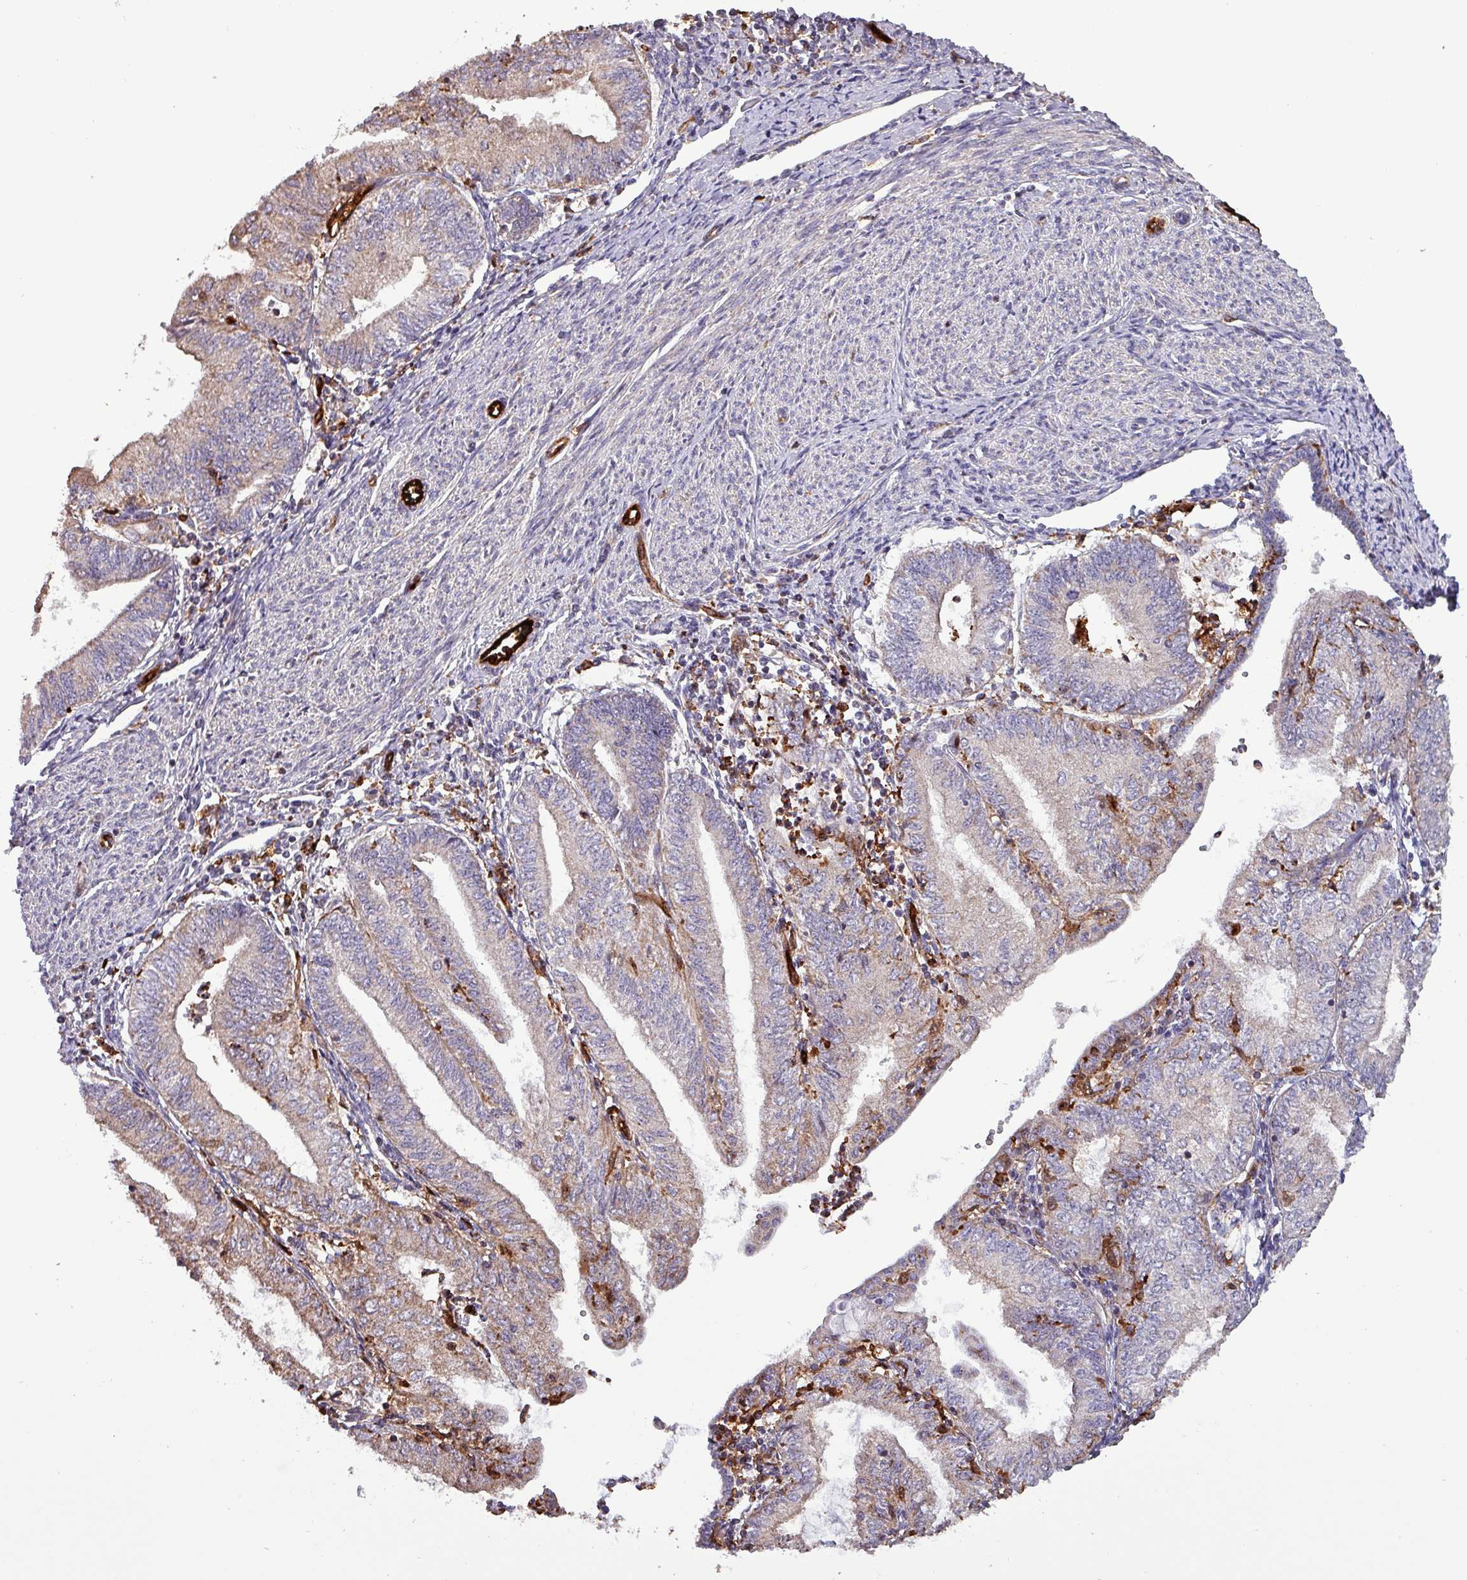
{"staining": {"intensity": "weak", "quantity": "<25%", "location": "cytoplasmic/membranous"}, "tissue": "endometrial cancer", "cell_type": "Tumor cells", "image_type": "cancer", "snomed": [{"axis": "morphology", "description": "Adenocarcinoma, NOS"}, {"axis": "topography", "description": "Endometrium"}], "caption": "DAB (3,3'-diaminobenzidine) immunohistochemical staining of human endometrial adenocarcinoma exhibits no significant staining in tumor cells.", "gene": "SCIN", "patient": {"sex": "female", "age": 66}}